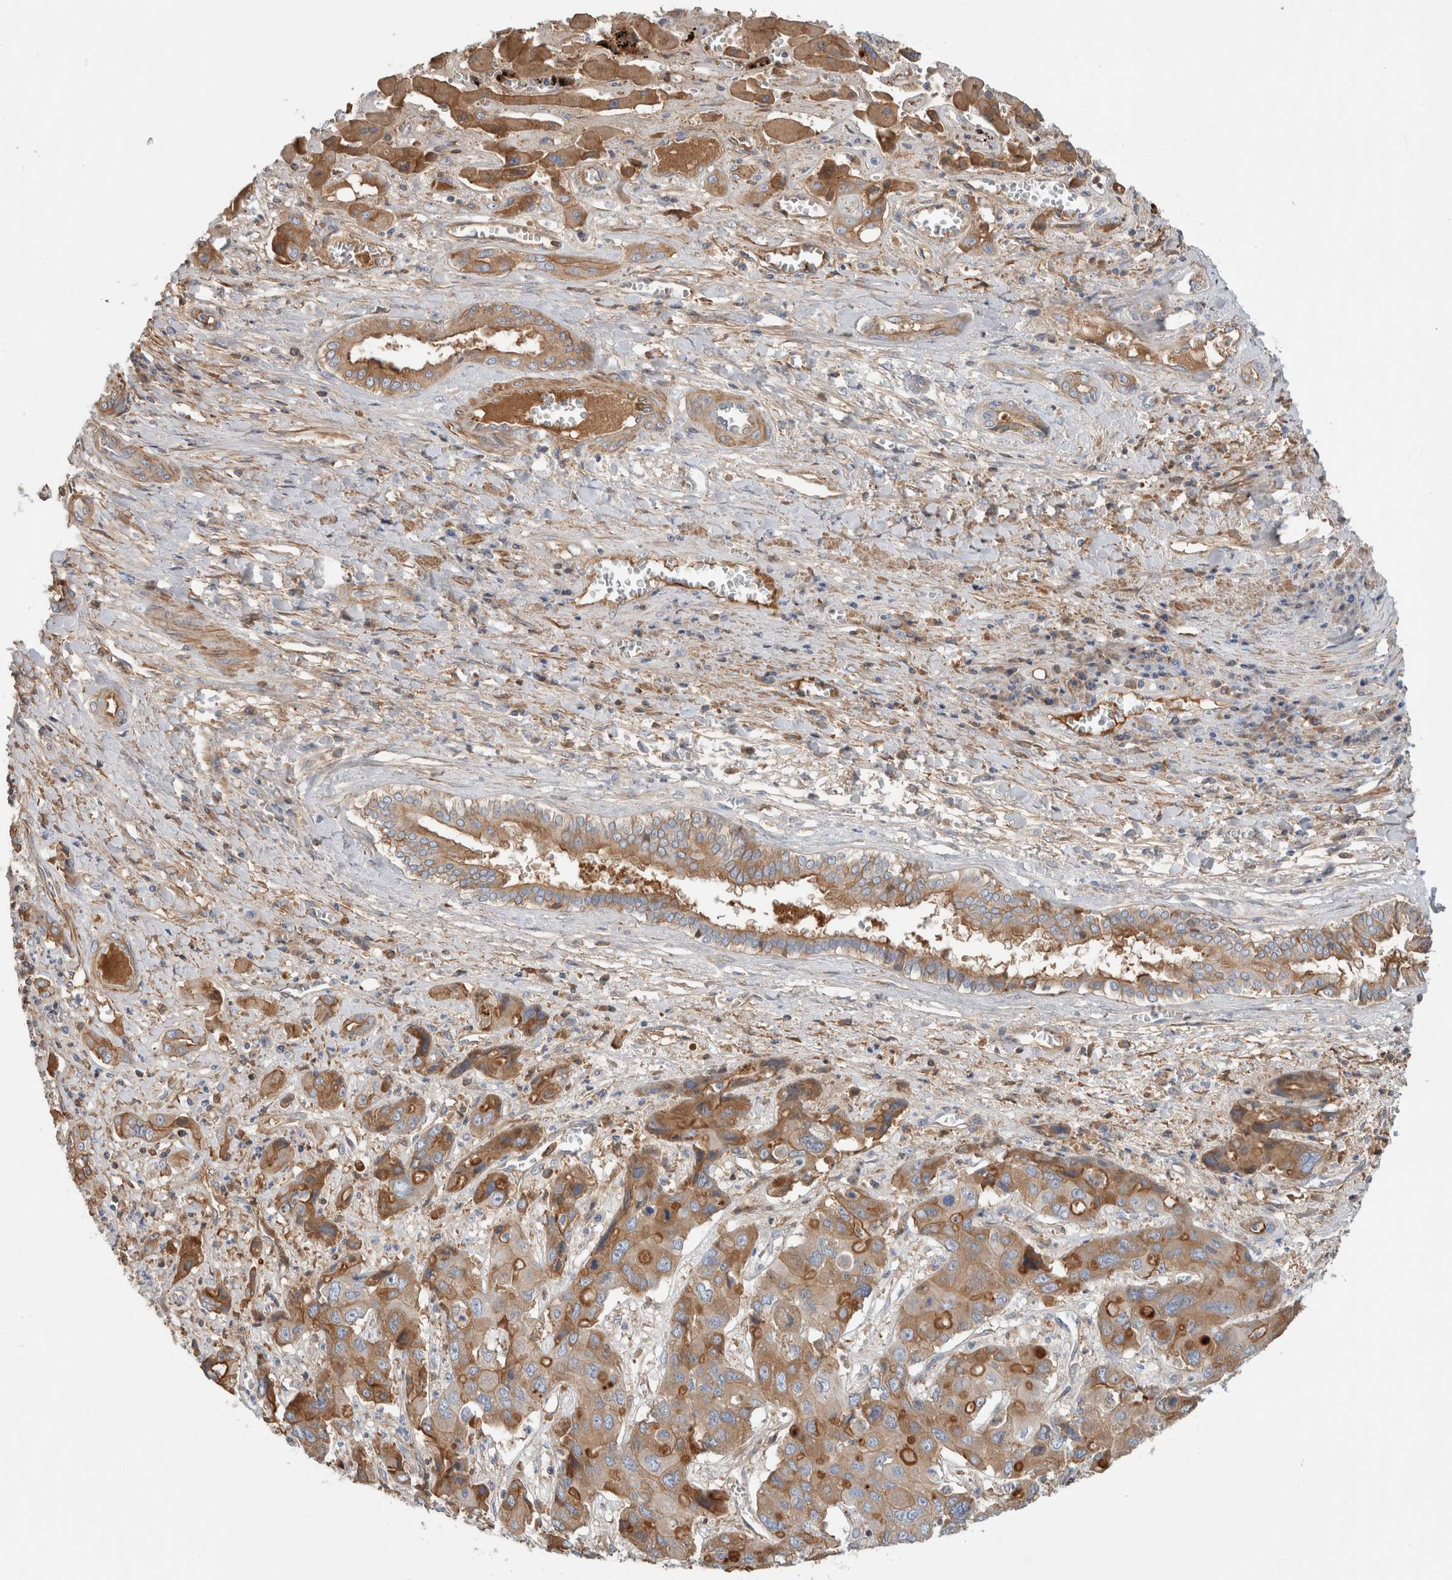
{"staining": {"intensity": "moderate", "quantity": ">75%", "location": "cytoplasmic/membranous"}, "tissue": "liver cancer", "cell_type": "Tumor cells", "image_type": "cancer", "snomed": [{"axis": "morphology", "description": "Cholangiocarcinoma"}, {"axis": "topography", "description": "Liver"}], "caption": "Liver cholangiocarcinoma was stained to show a protein in brown. There is medium levels of moderate cytoplasmic/membranous staining in approximately >75% of tumor cells. (DAB (3,3'-diaminobenzidine) IHC, brown staining for protein, blue staining for nuclei).", "gene": "CFI", "patient": {"sex": "male", "age": 67}}